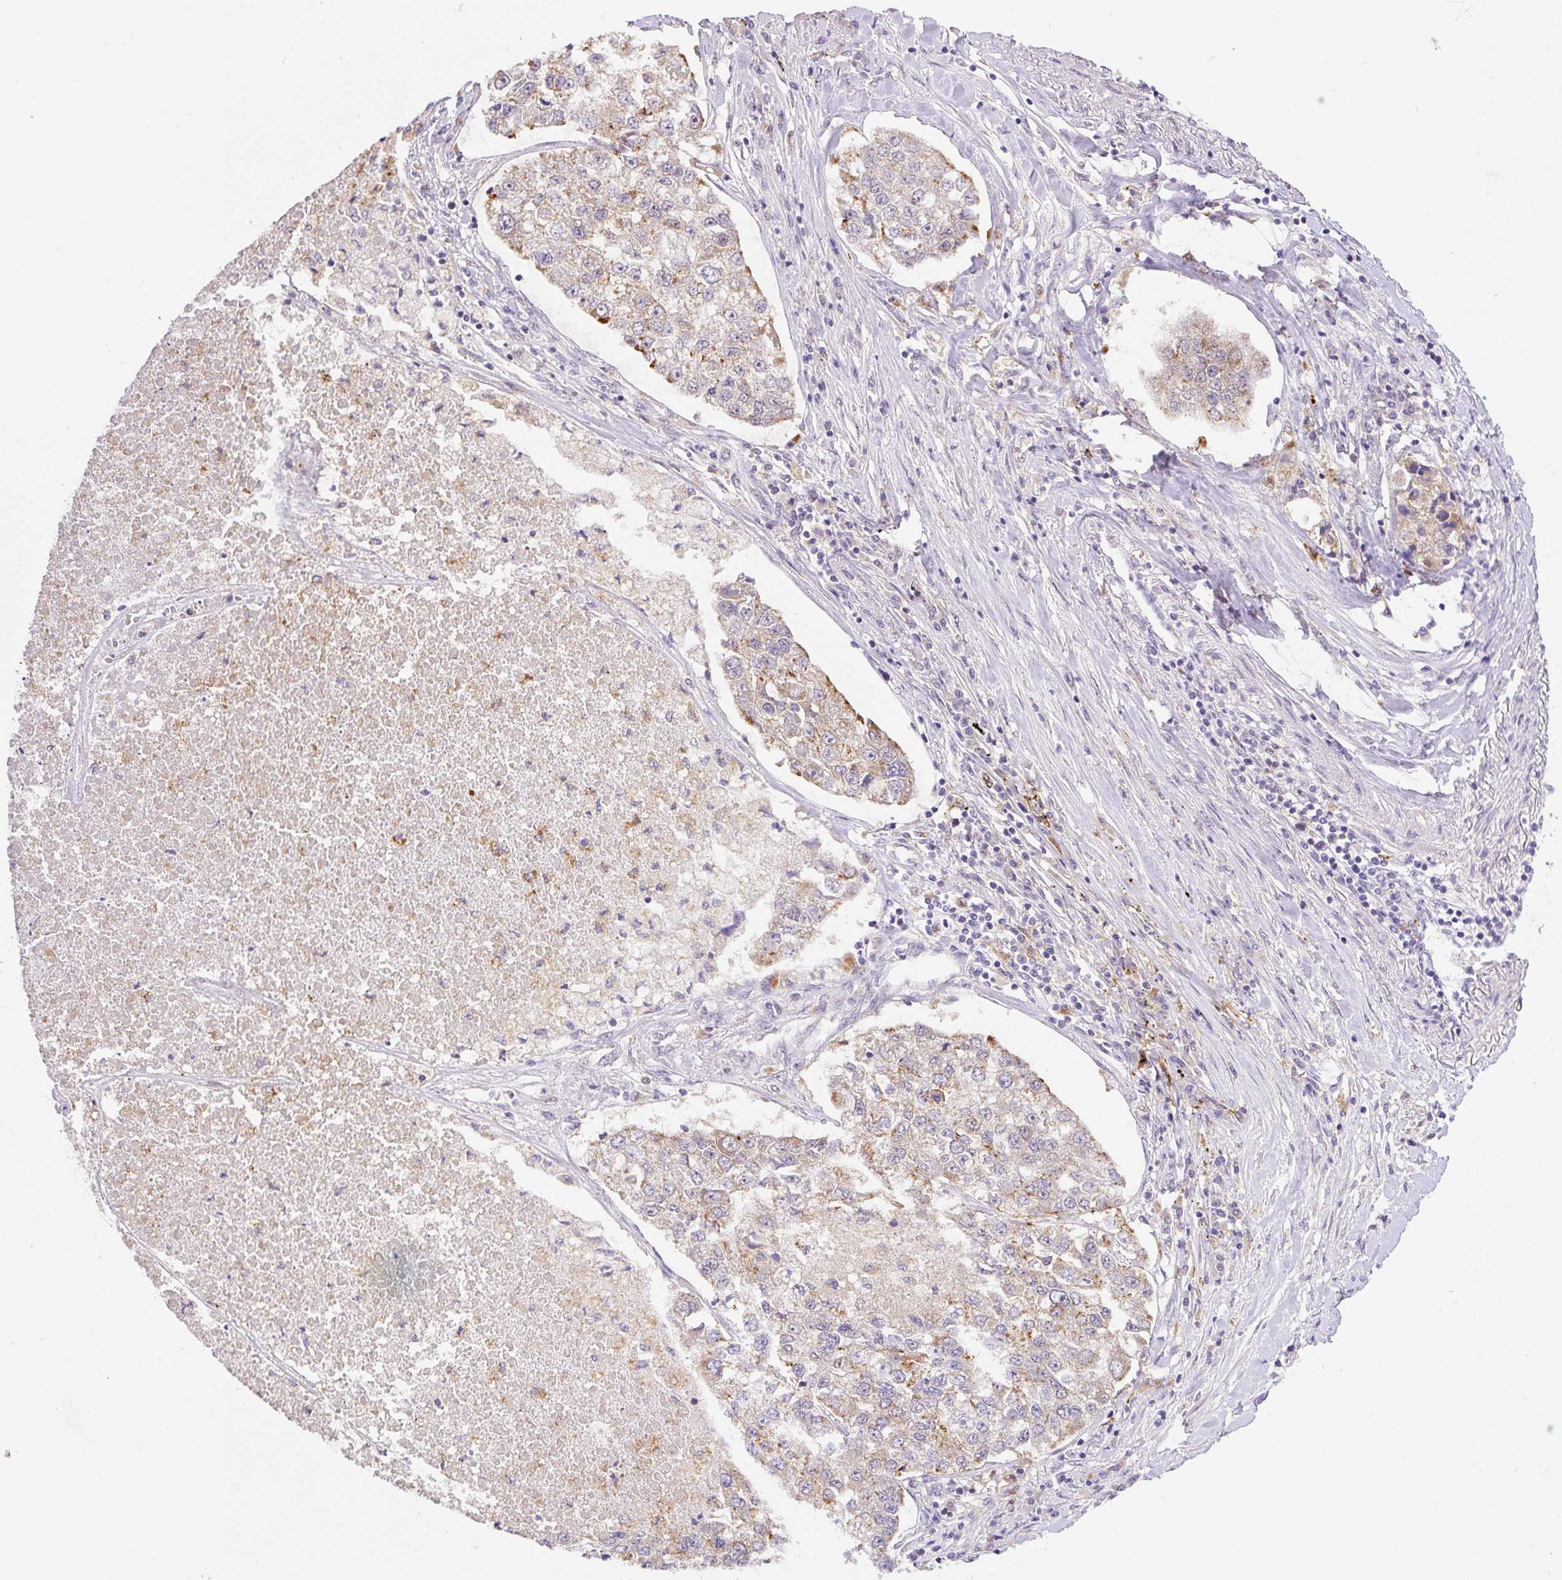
{"staining": {"intensity": "moderate", "quantity": "<25%", "location": "cytoplasmic/membranous"}, "tissue": "lung cancer", "cell_type": "Tumor cells", "image_type": "cancer", "snomed": [{"axis": "morphology", "description": "Adenocarcinoma, NOS"}, {"axis": "topography", "description": "Lung"}], "caption": "High-magnification brightfield microscopy of lung cancer stained with DAB (brown) and counterstained with hematoxylin (blue). tumor cells exhibit moderate cytoplasmic/membranous staining is identified in approximately<25% of cells. (Stains: DAB in brown, nuclei in blue, Microscopy: brightfield microscopy at high magnification).", "gene": "CEBPZOS", "patient": {"sex": "male", "age": 49}}